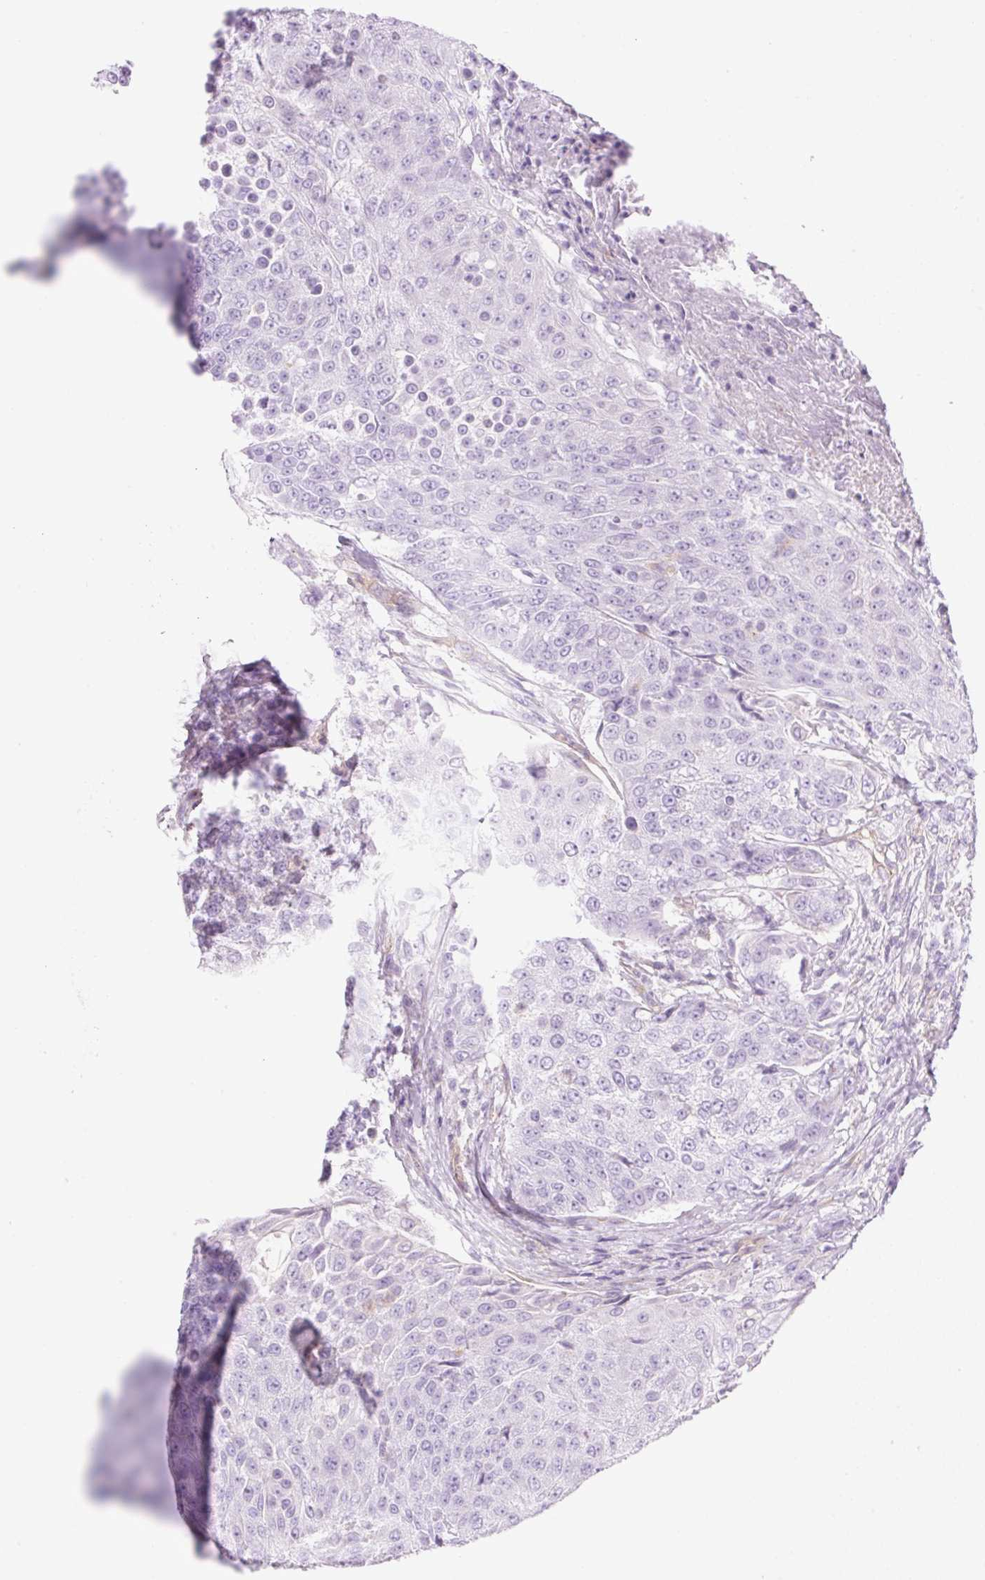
{"staining": {"intensity": "negative", "quantity": "none", "location": "none"}, "tissue": "urothelial cancer", "cell_type": "Tumor cells", "image_type": "cancer", "snomed": [{"axis": "morphology", "description": "Urothelial carcinoma, High grade"}, {"axis": "topography", "description": "Urinary bladder"}], "caption": "An immunohistochemistry micrograph of urothelial cancer is shown. There is no staining in tumor cells of urothelial cancer.", "gene": "EHD3", "patient": {"sex": "female", "age": 63}}